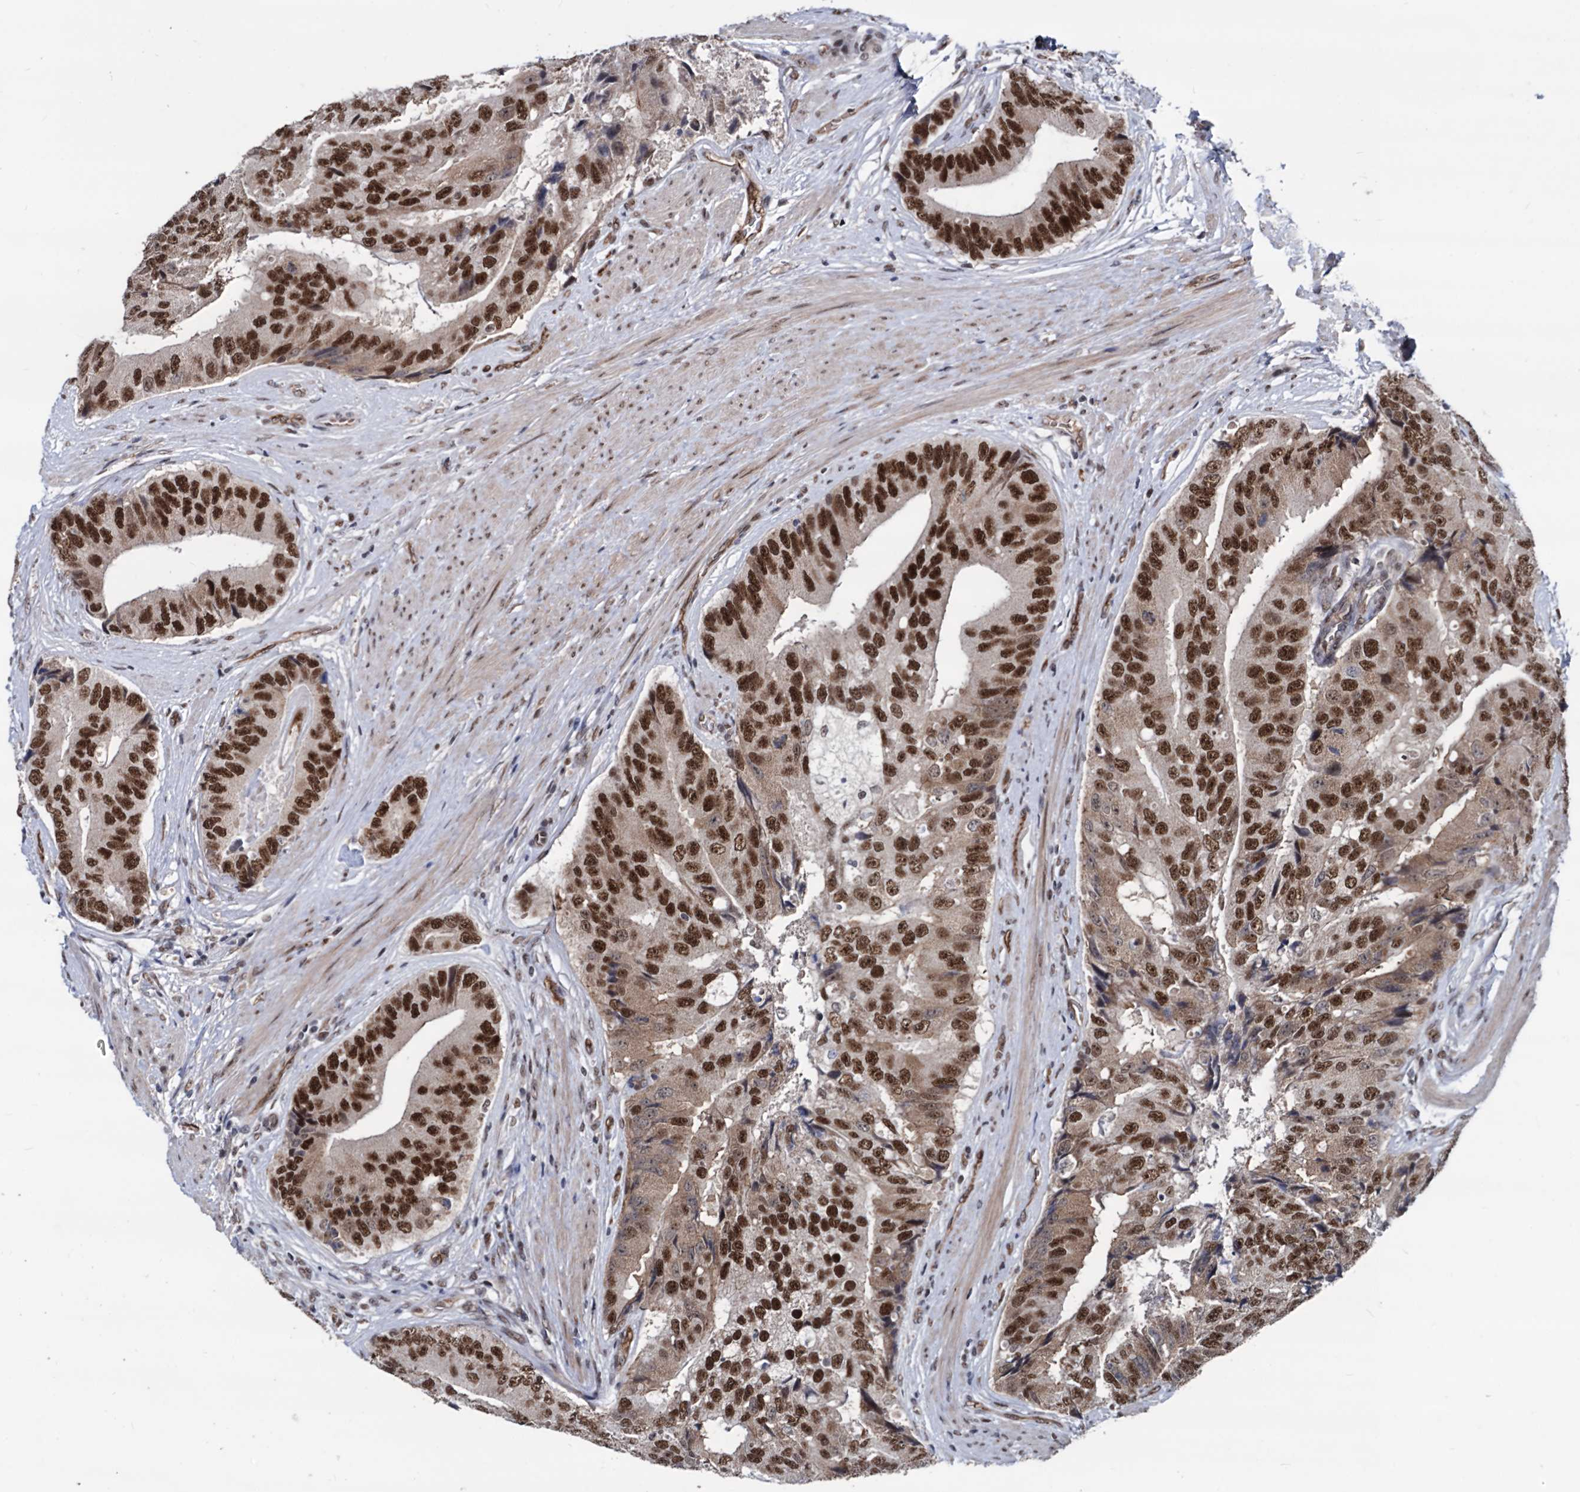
{"staining": {"intensity": "strong", "quantity": ">75%", "location": "nuclear"}, "tissue": "prostate cancer", "cell_type": "Tumor cells", "image_type": "cancer", "snomed": [{"axis": "morphology", "description": "Adenocarcinoma, High grade"}, {"axis": "topography", "description": "Prostate"}], "caption": "DAB (3,3'-diaminobenzidine) immunohistochemical staining of human prostate adenocarcinoma (high-grade) shows strong nuclear protein positivity in about >75% of tumor cells.", "gene": "GALNT11", "patient": {"sex": "male", "age": 70}}